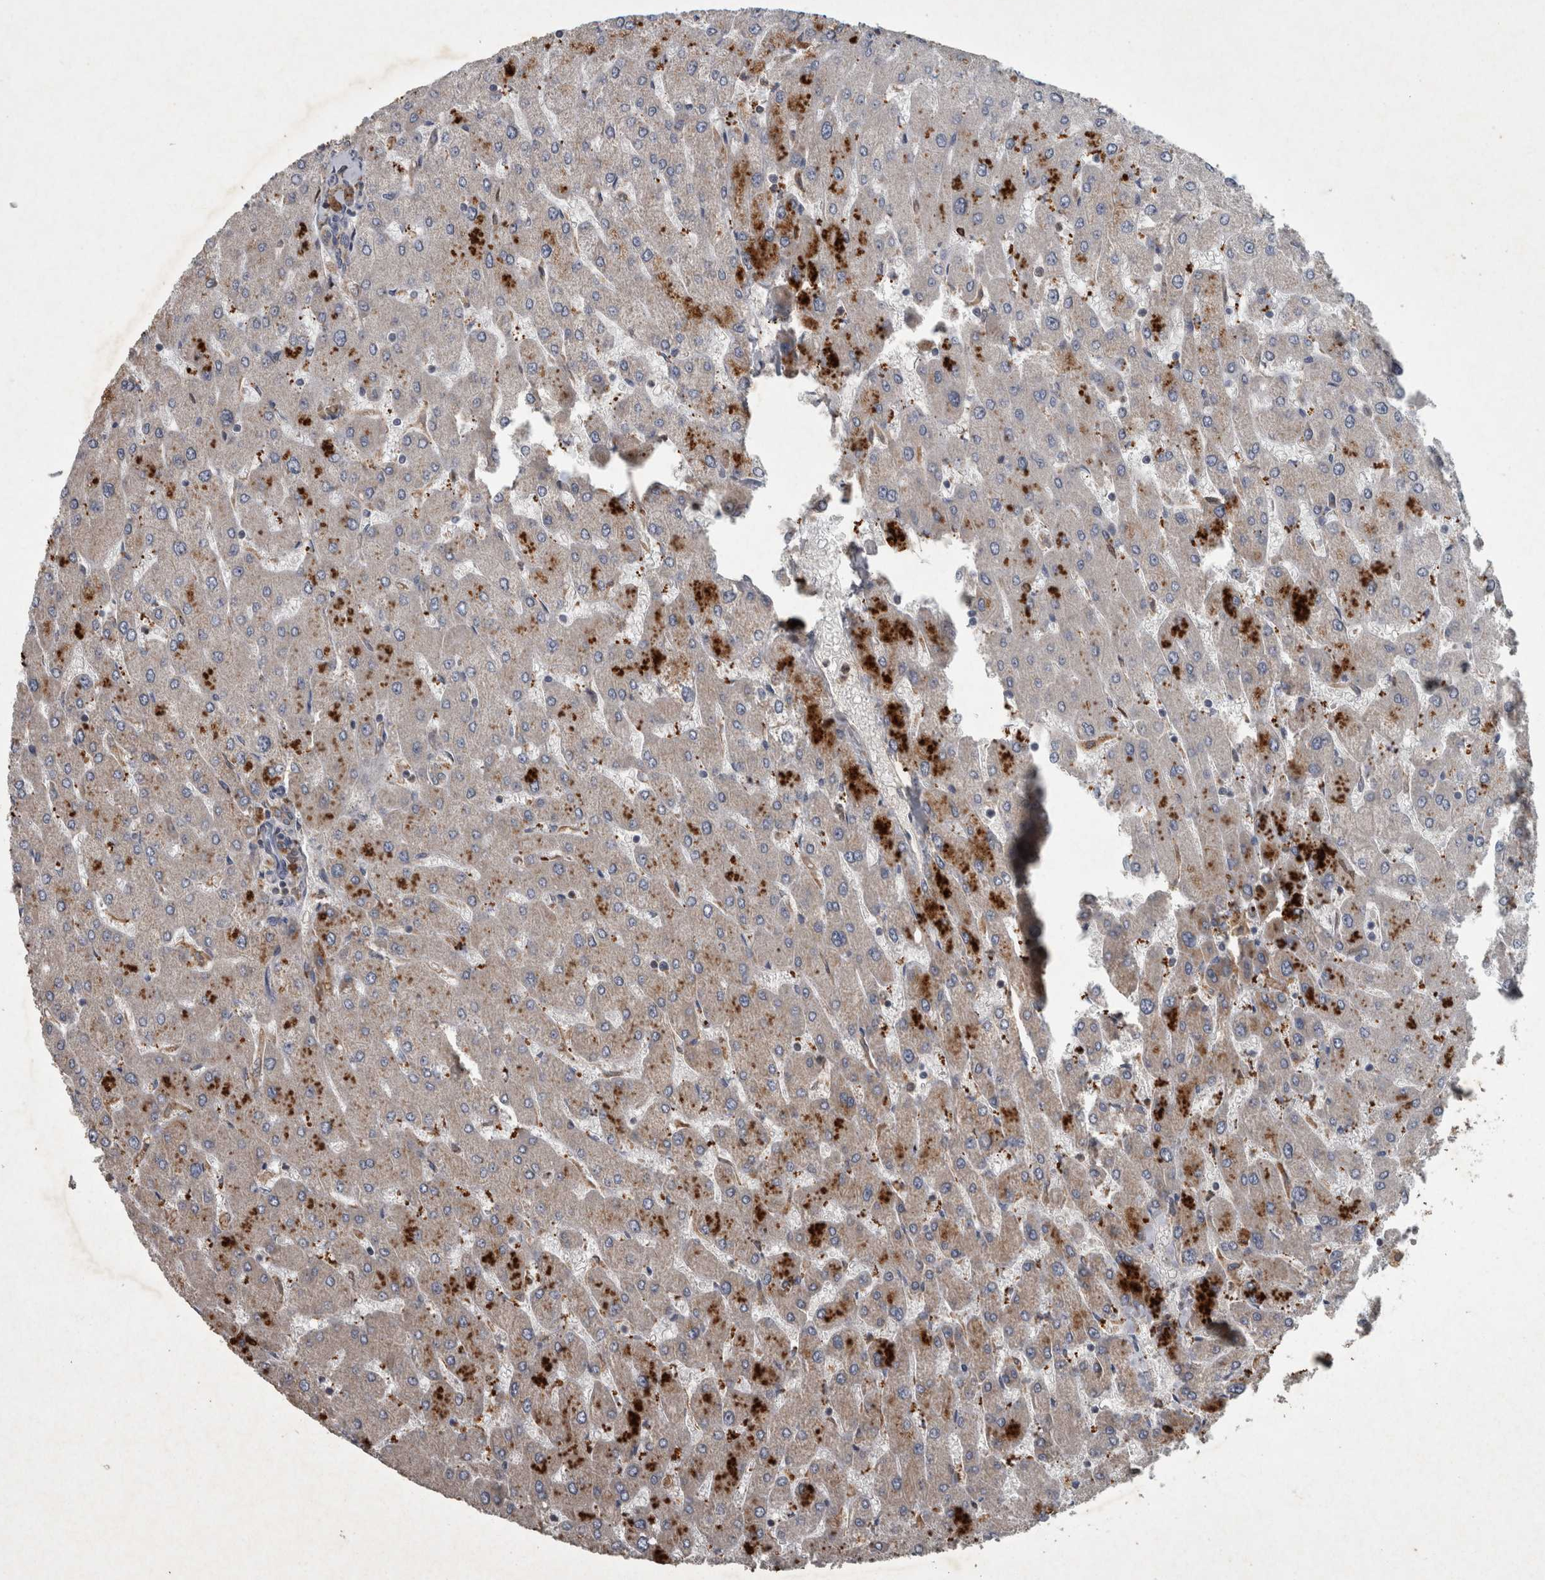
{"staining": {"intensity": "weak", "quantity": "25%-75%", "location": "cytoplasmic/membranous"}, "tissue": "liver", "cell_type": "Cholangiocytes", "image_type": "normal", "snomed": [{"axis": "morphology", "description": "Normal tissue, NOS"}, {"axis": "topography", "description": "Liver"}], "caption": "Cholangiocytes display weak cytoplasmic/membranous staining in approximately 25%-75% of cells in benign liver.", "gene": "PPP1R3C", "patient": {"sex": "male", "age": 55}}